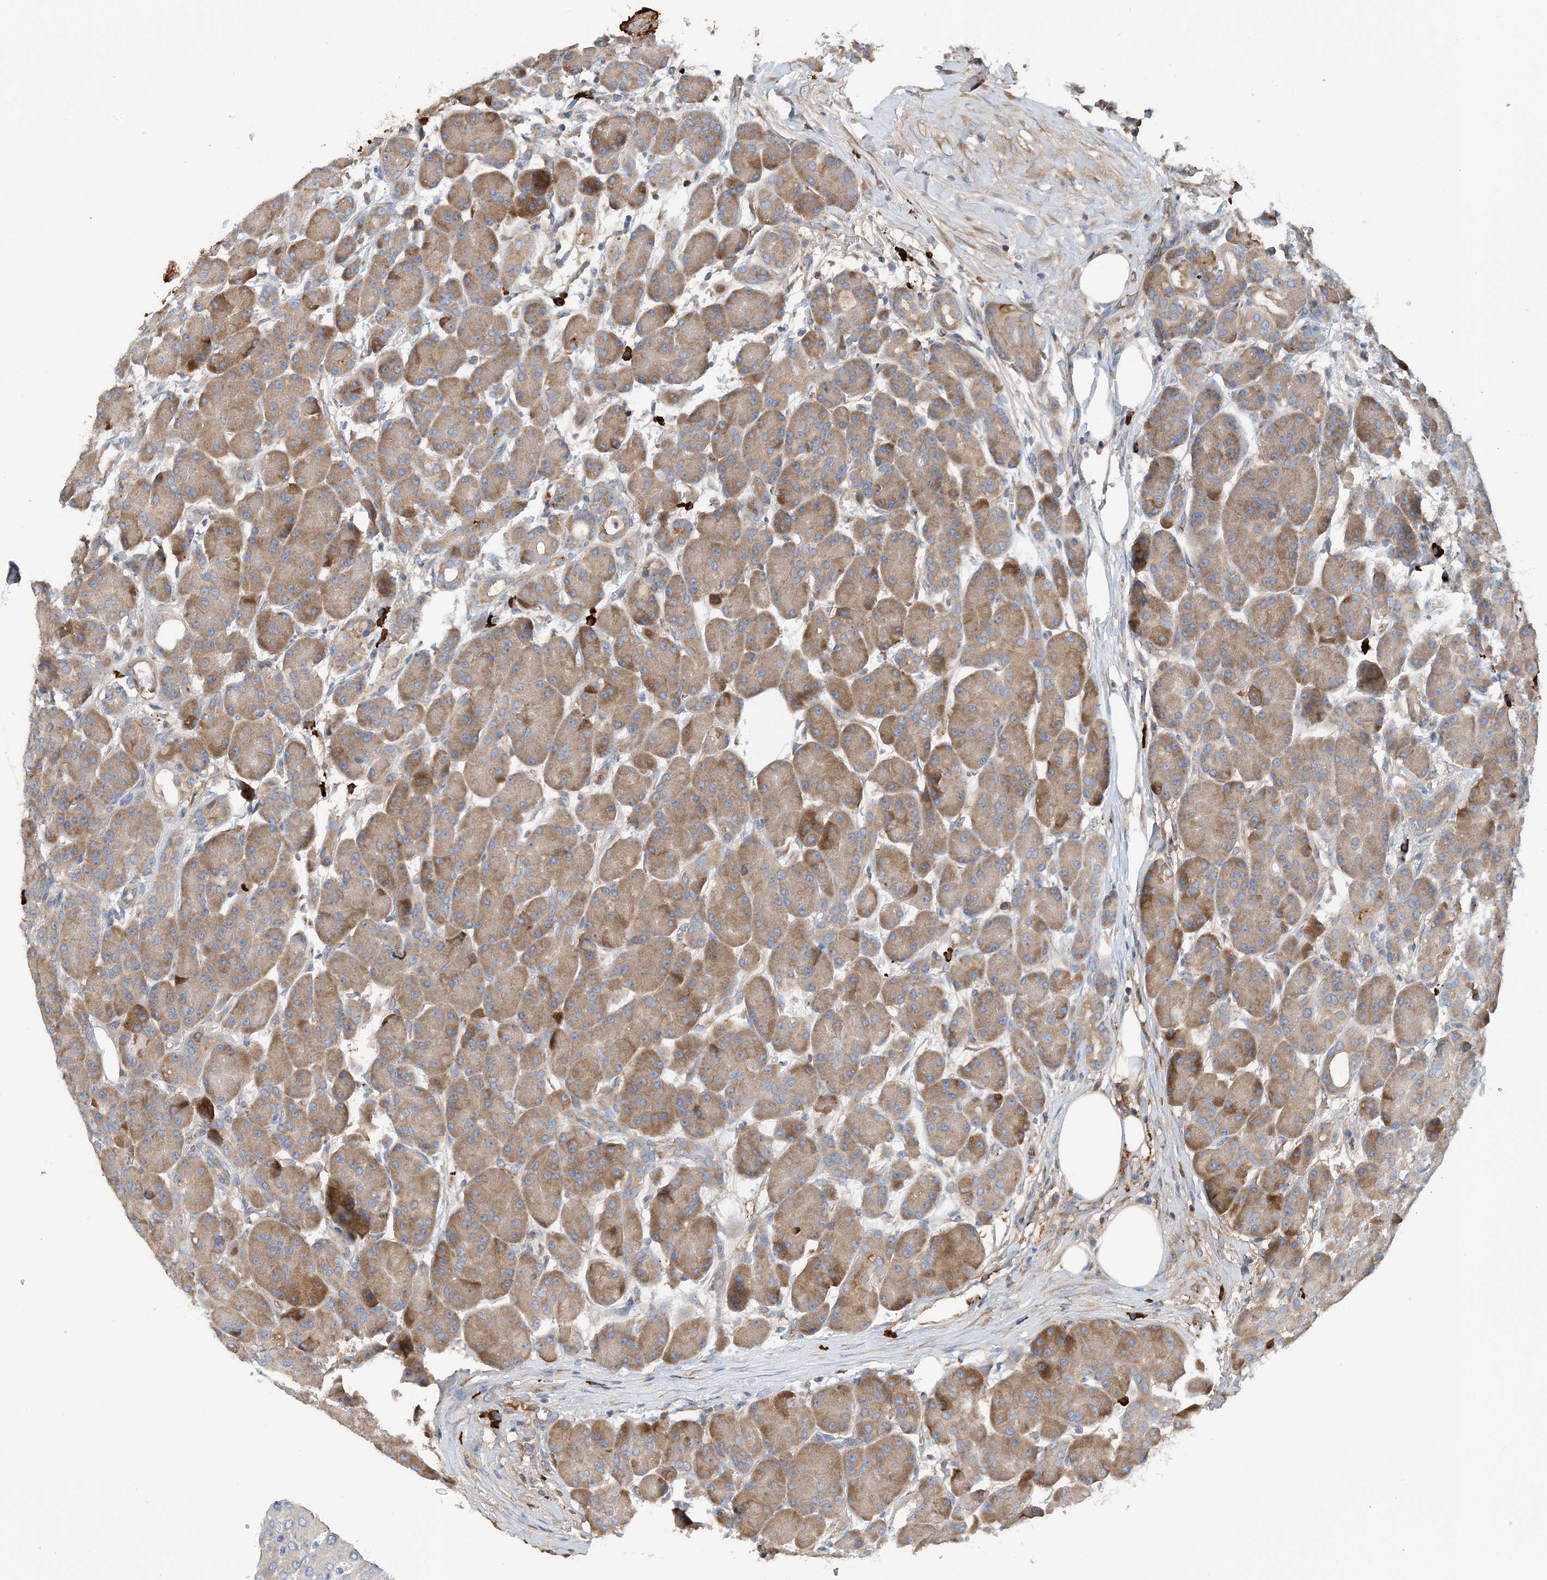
{"staining": {"intensity": "moderate", "quantity": ">75%", "location": "cytoplasmic/membranous"}, "tissue": "pancreas", "cell_type": "Exocrine glandular cells", "image_type": "normal", "snomed": [{"axis": "morphology", "description": "Normal tissue, NOS"}, {"axis": "topography", "description": "Pancreas"}], "caption": "A brown stain labels moderate cytoplasmic/membranous staining of a protein in exocrine glandular cells of benign pancreas.", "gene": "SLC5A11", "patient": {"sex": "male", "age": 63}}